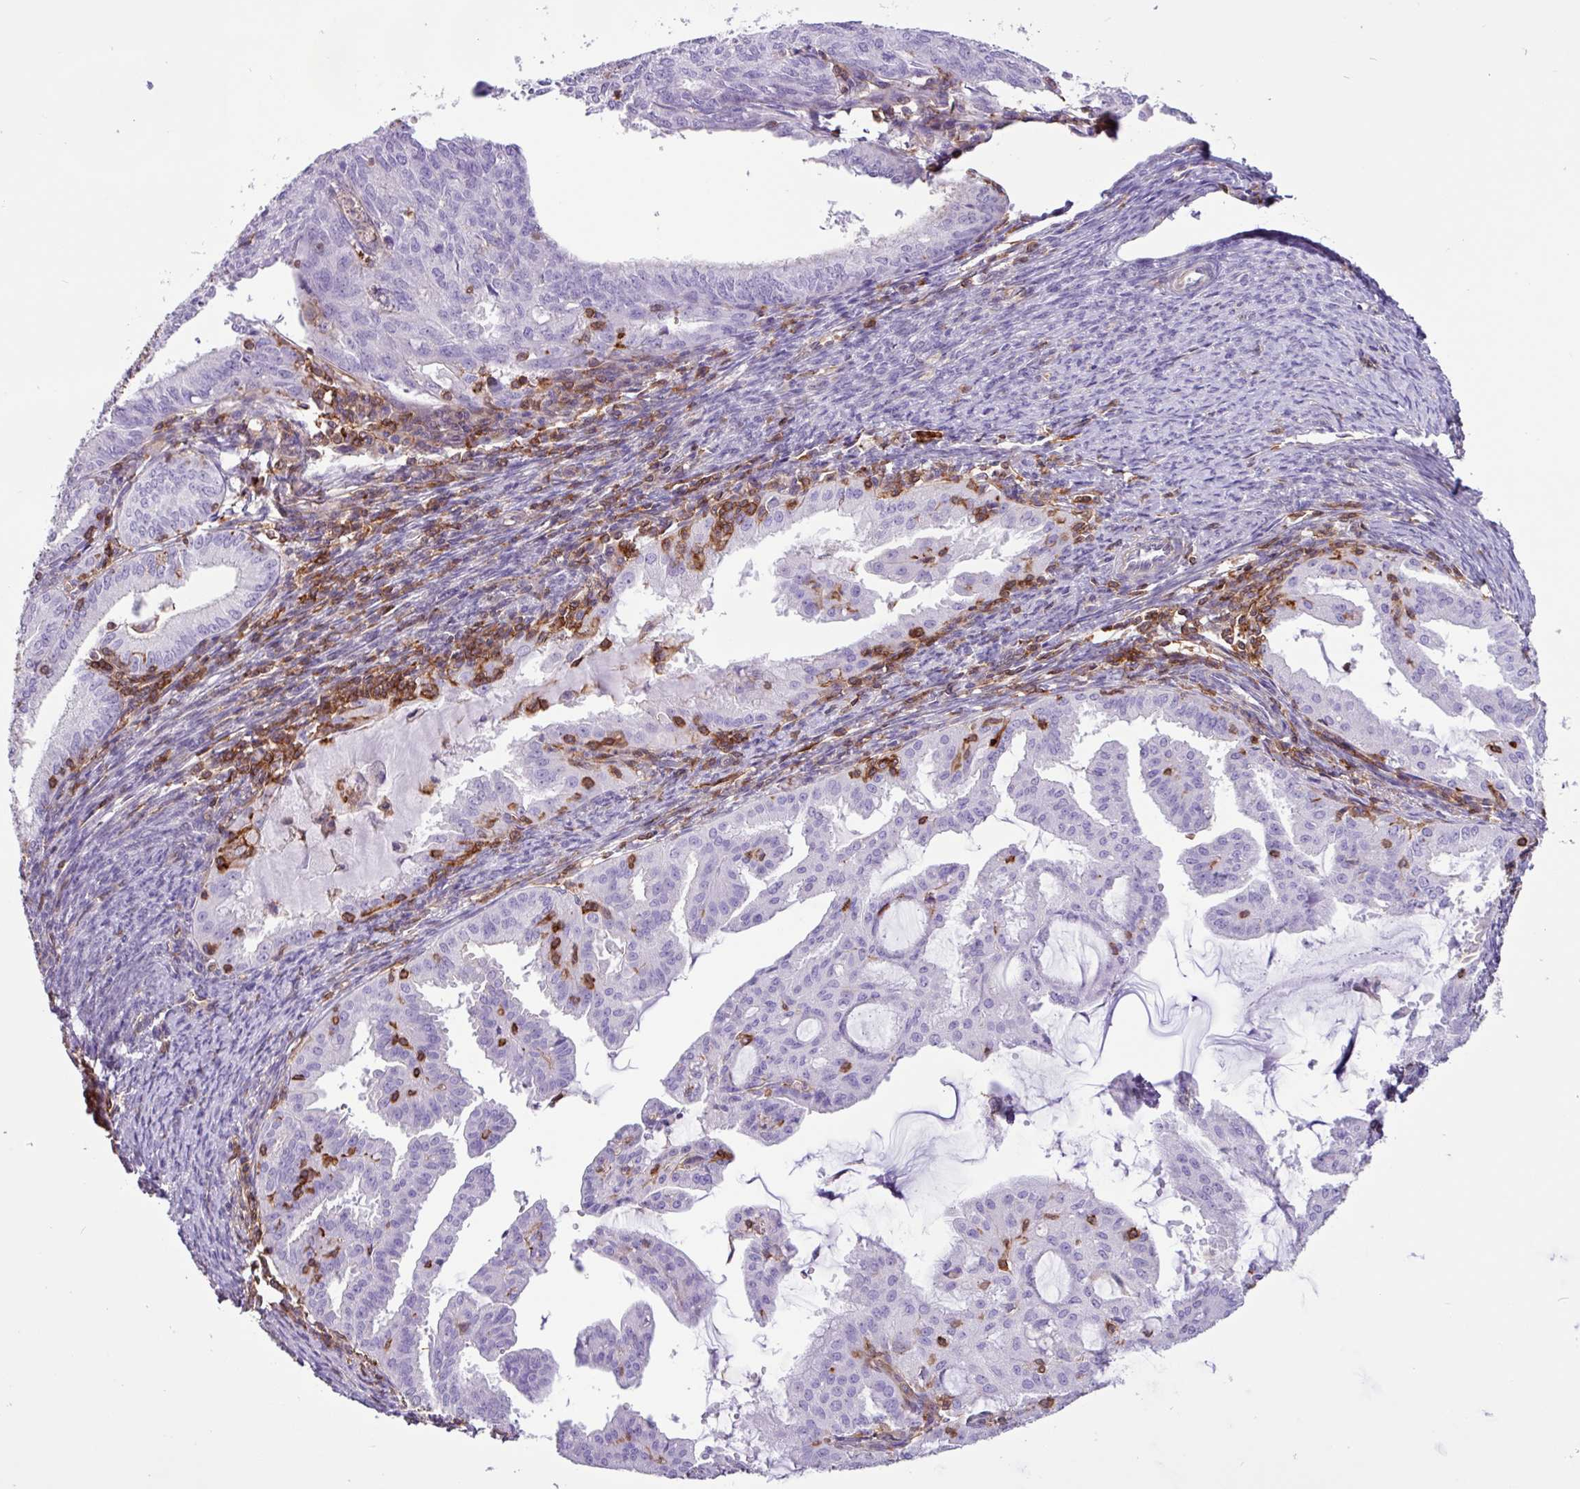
{"staining": {"intensity": "negative", "quantity": "none", "location": "none"}, "tissue": "endometrial cancer", "cell_type": "Tumor cells", "image_type": "cancer", "snomed": [{"axis": "morphology", "description": "Adenocarcinoma, NOS"}, {"axis": "topography", "description": "Endometrium"}], "caption": "DAB immunohistochemical staining of endometrial adenocarcinoma shows no significant positivity in tumor cells.", "gene": "PPP1R18", "patient": {"sex": "female", "age": 70}}